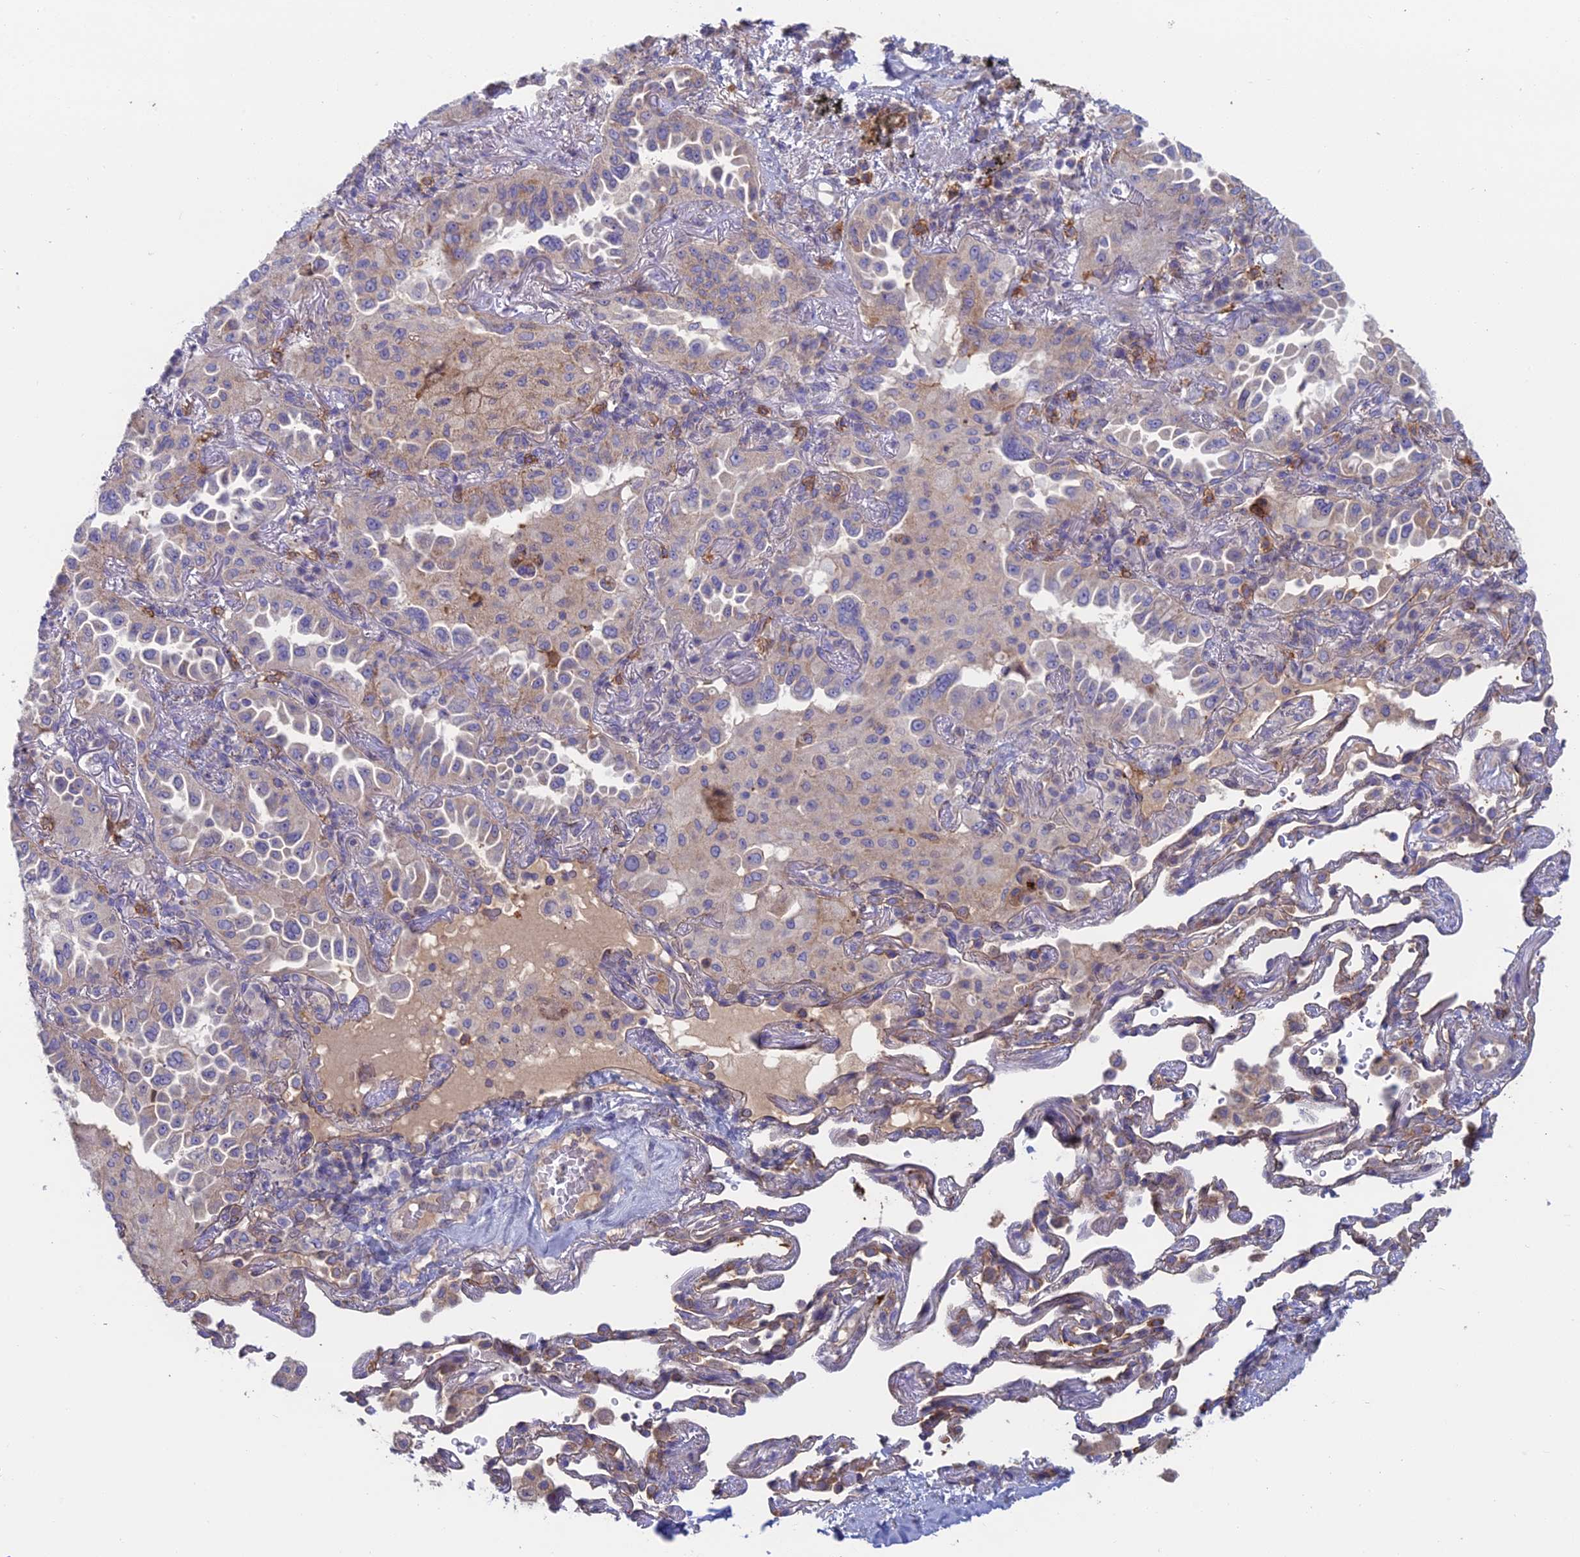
{"staining": {"intensity": "negative", "quantity": "none", "location": "none"}, "tissue": "lung cancer", "cell_type": "Tumor cells", "image_type": "cancer", "snomed": [{"axis": "morphology", "description": "Adenocarcinoma, NOS"}, {"axis": "topography", "description": "Lung"}], "caption": "A histopathology image of human lung adenocarcinoma is negative for staining in tumor cells. Nuclei are stained in blue.", "gene": "IFTAP", "patient": {"sex": "female", "age": 69}}